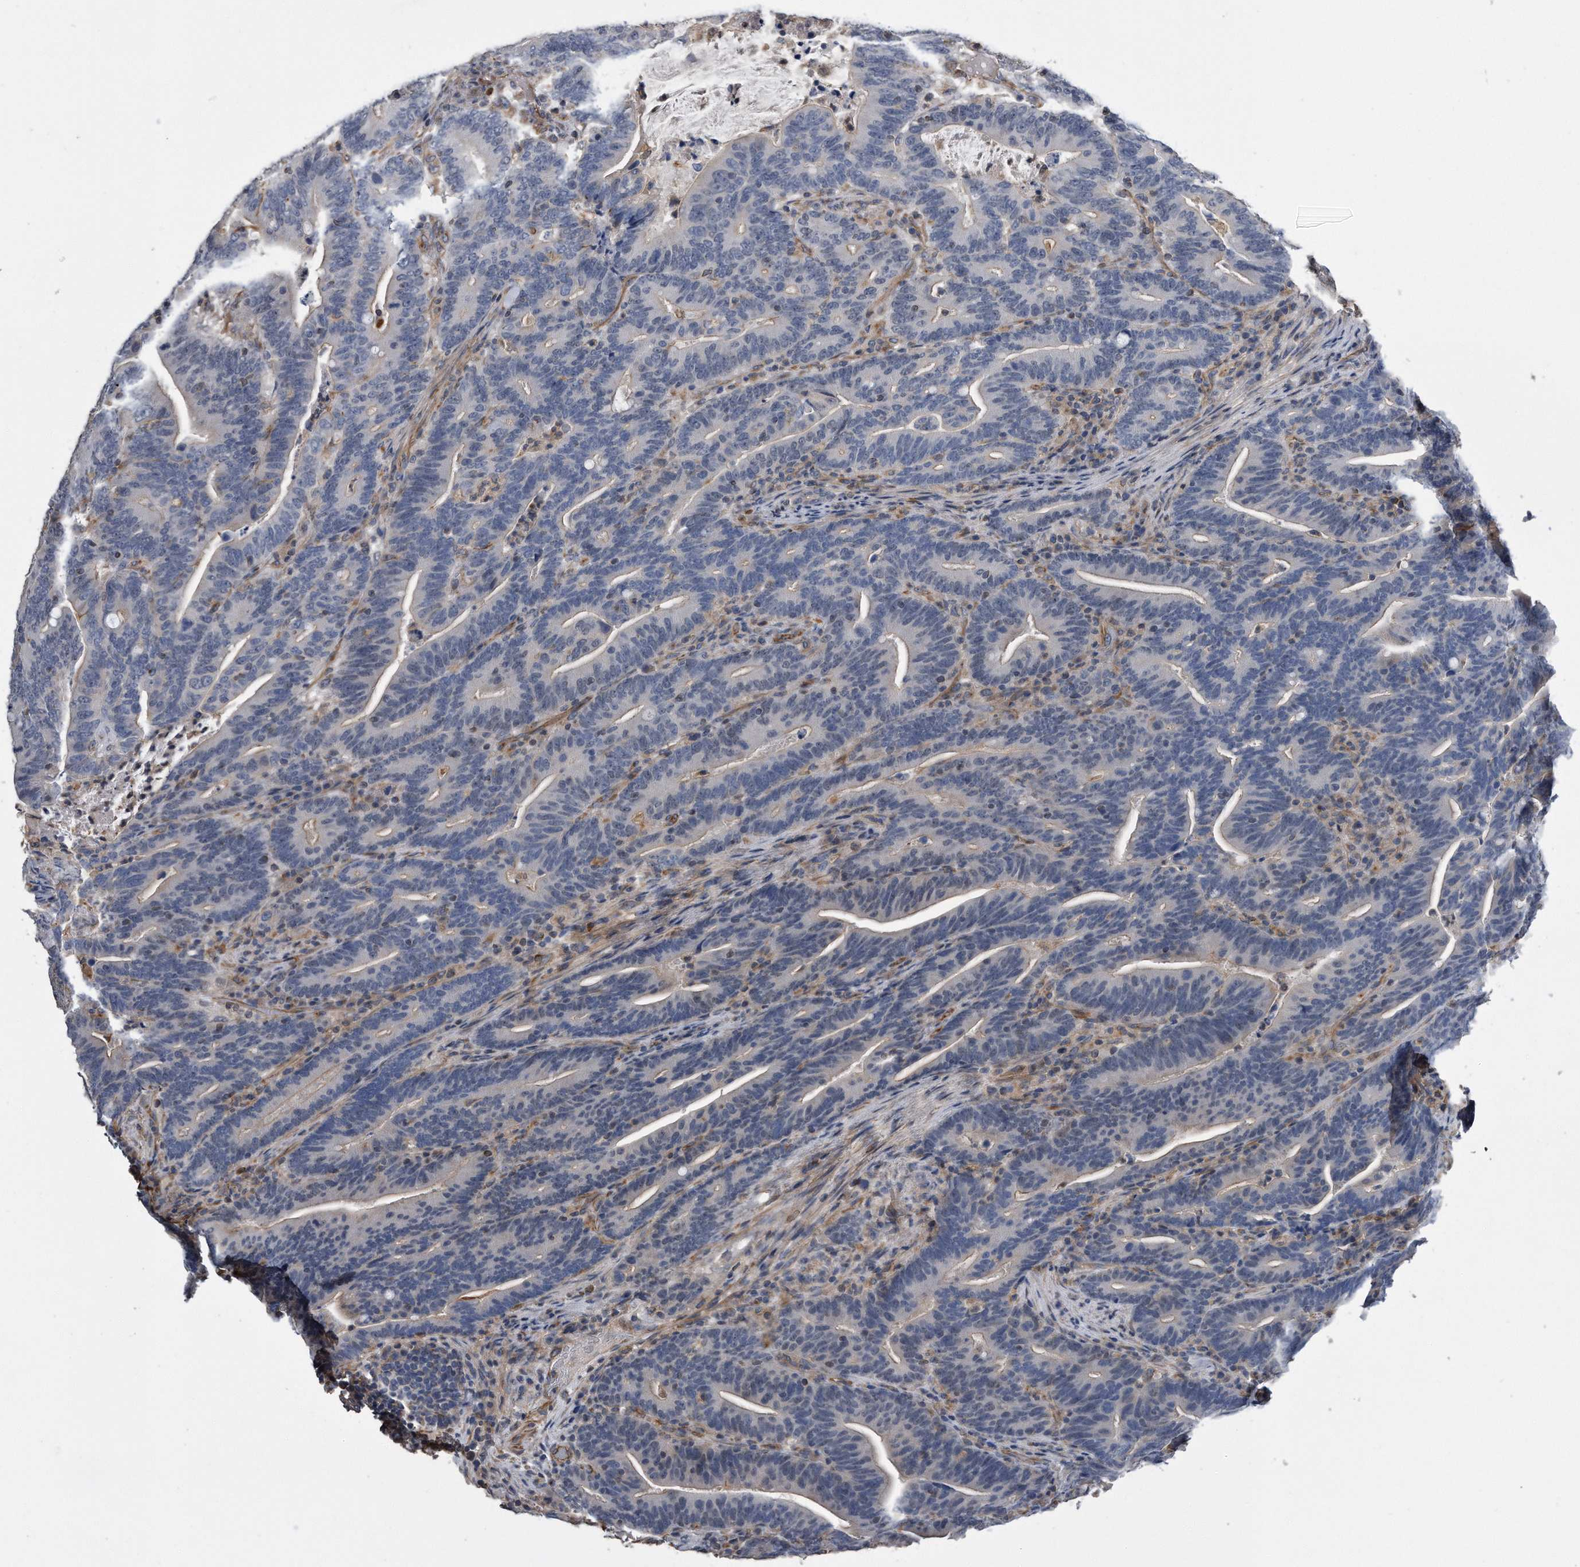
{"staining": {"intensity": "negative", "quantity": "none", "location": "none"}, "tissue": "colorectal cancer", "cell_type": "Tumor cells", "image_type": "cancer", "snomed": [{"axis": "morphology", "description": "Adenocarcinoma, NOS"}, {"axis": "topography", "description": "Colon"}], "caption": "The immunohistochemistry (IHC) micrograph has no significant expression in tumor cells of colorectal cancer tissue.", "gene": "GPC1", "patient": {"sex": "female", "age": 66}}